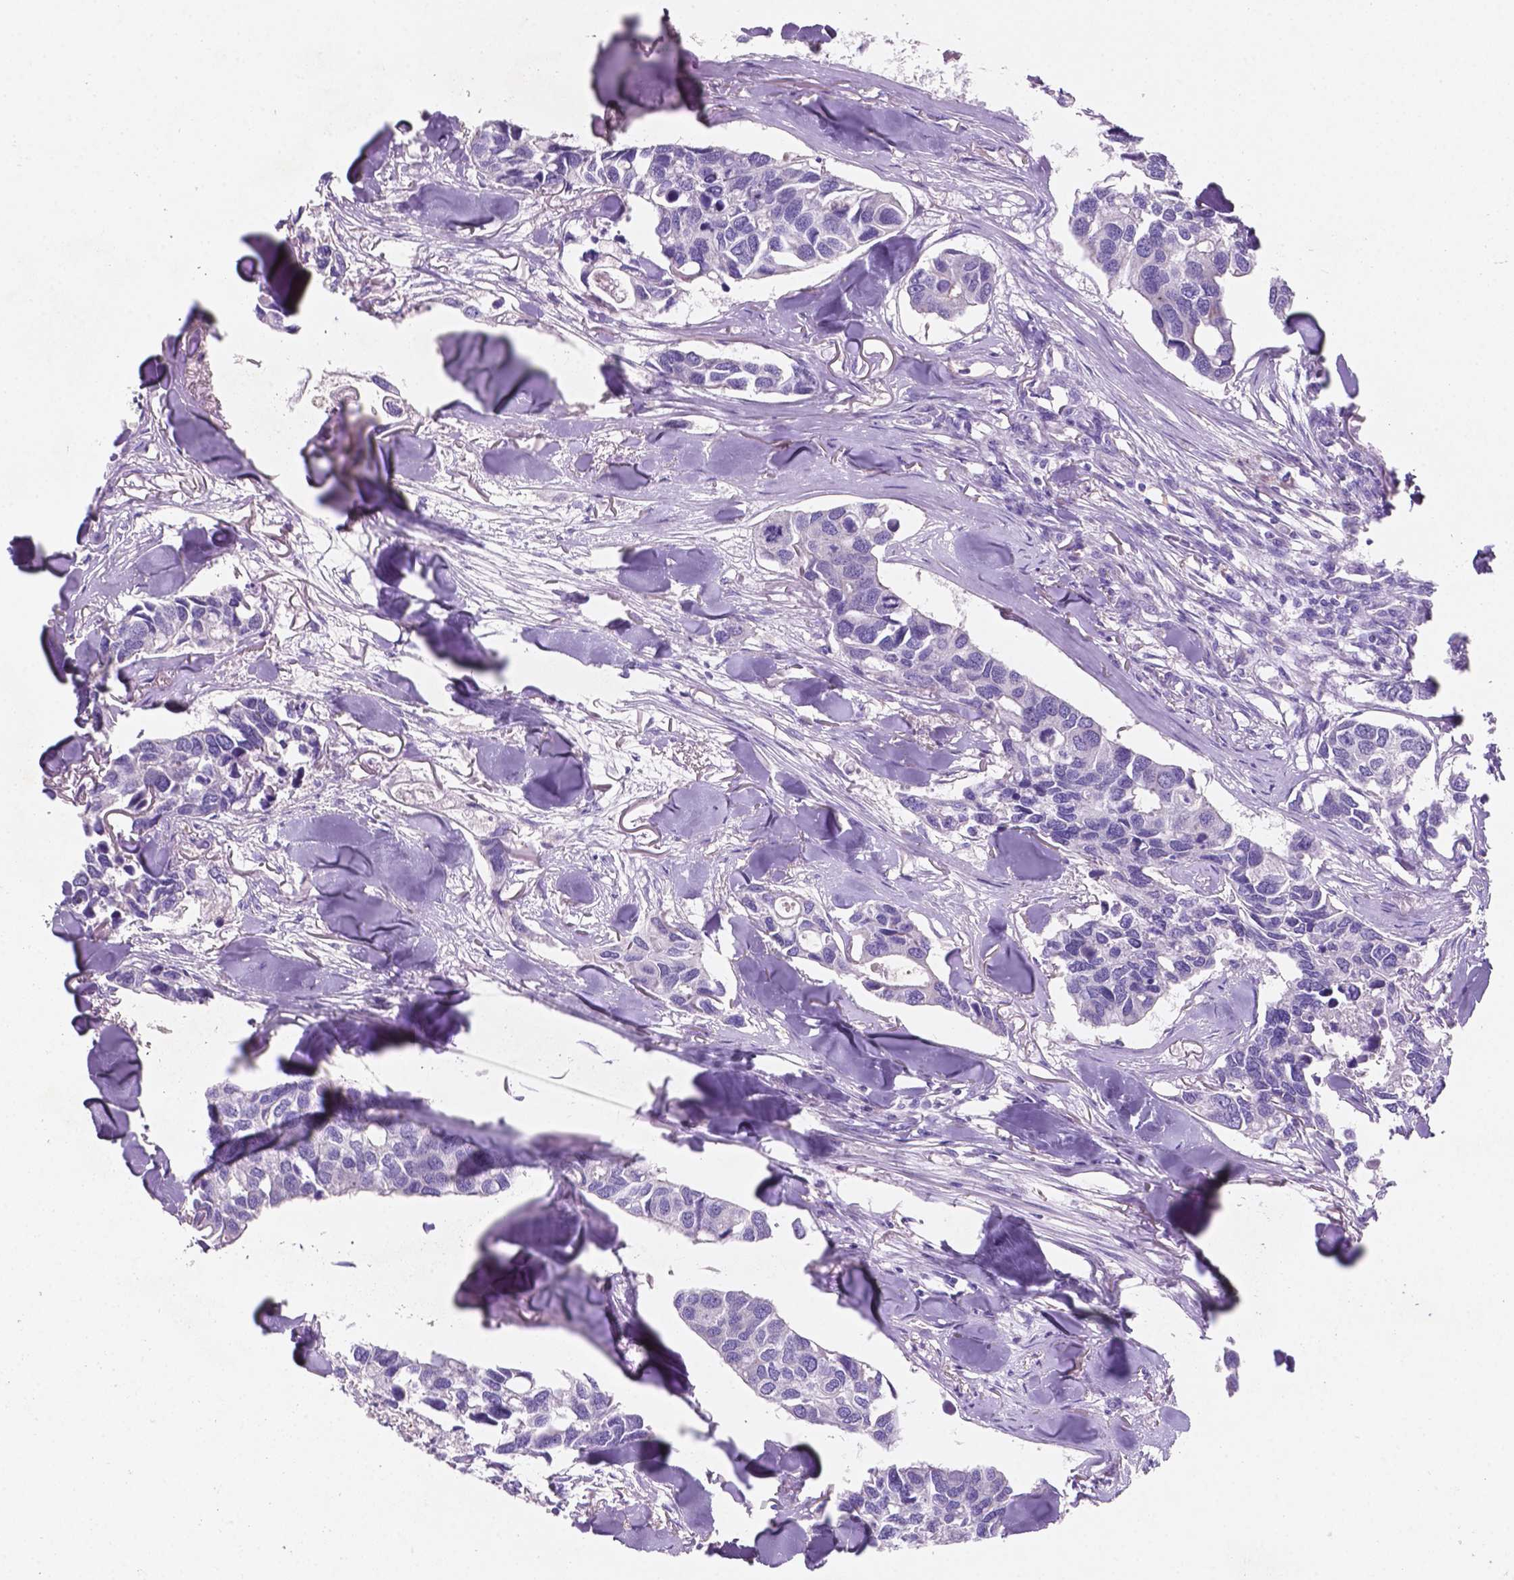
{"staining": {"intensity": "negative", "quantity": "none", "location": "none"}, "tissue": "breast cancer", "cell_type": "Tumor cells", "image_type": "cancer", "snomed": [{"axis": "morphology", "description": "Duct carcinoma"}, {"axis": "topography", "description": "Breast"}], "caption": "The micrograph demonstrates no significant expression in tumor cells of breast intraductal carcinoma.", "gene": "EBLN2", "patient": {"sex": "female", "age": 83}}